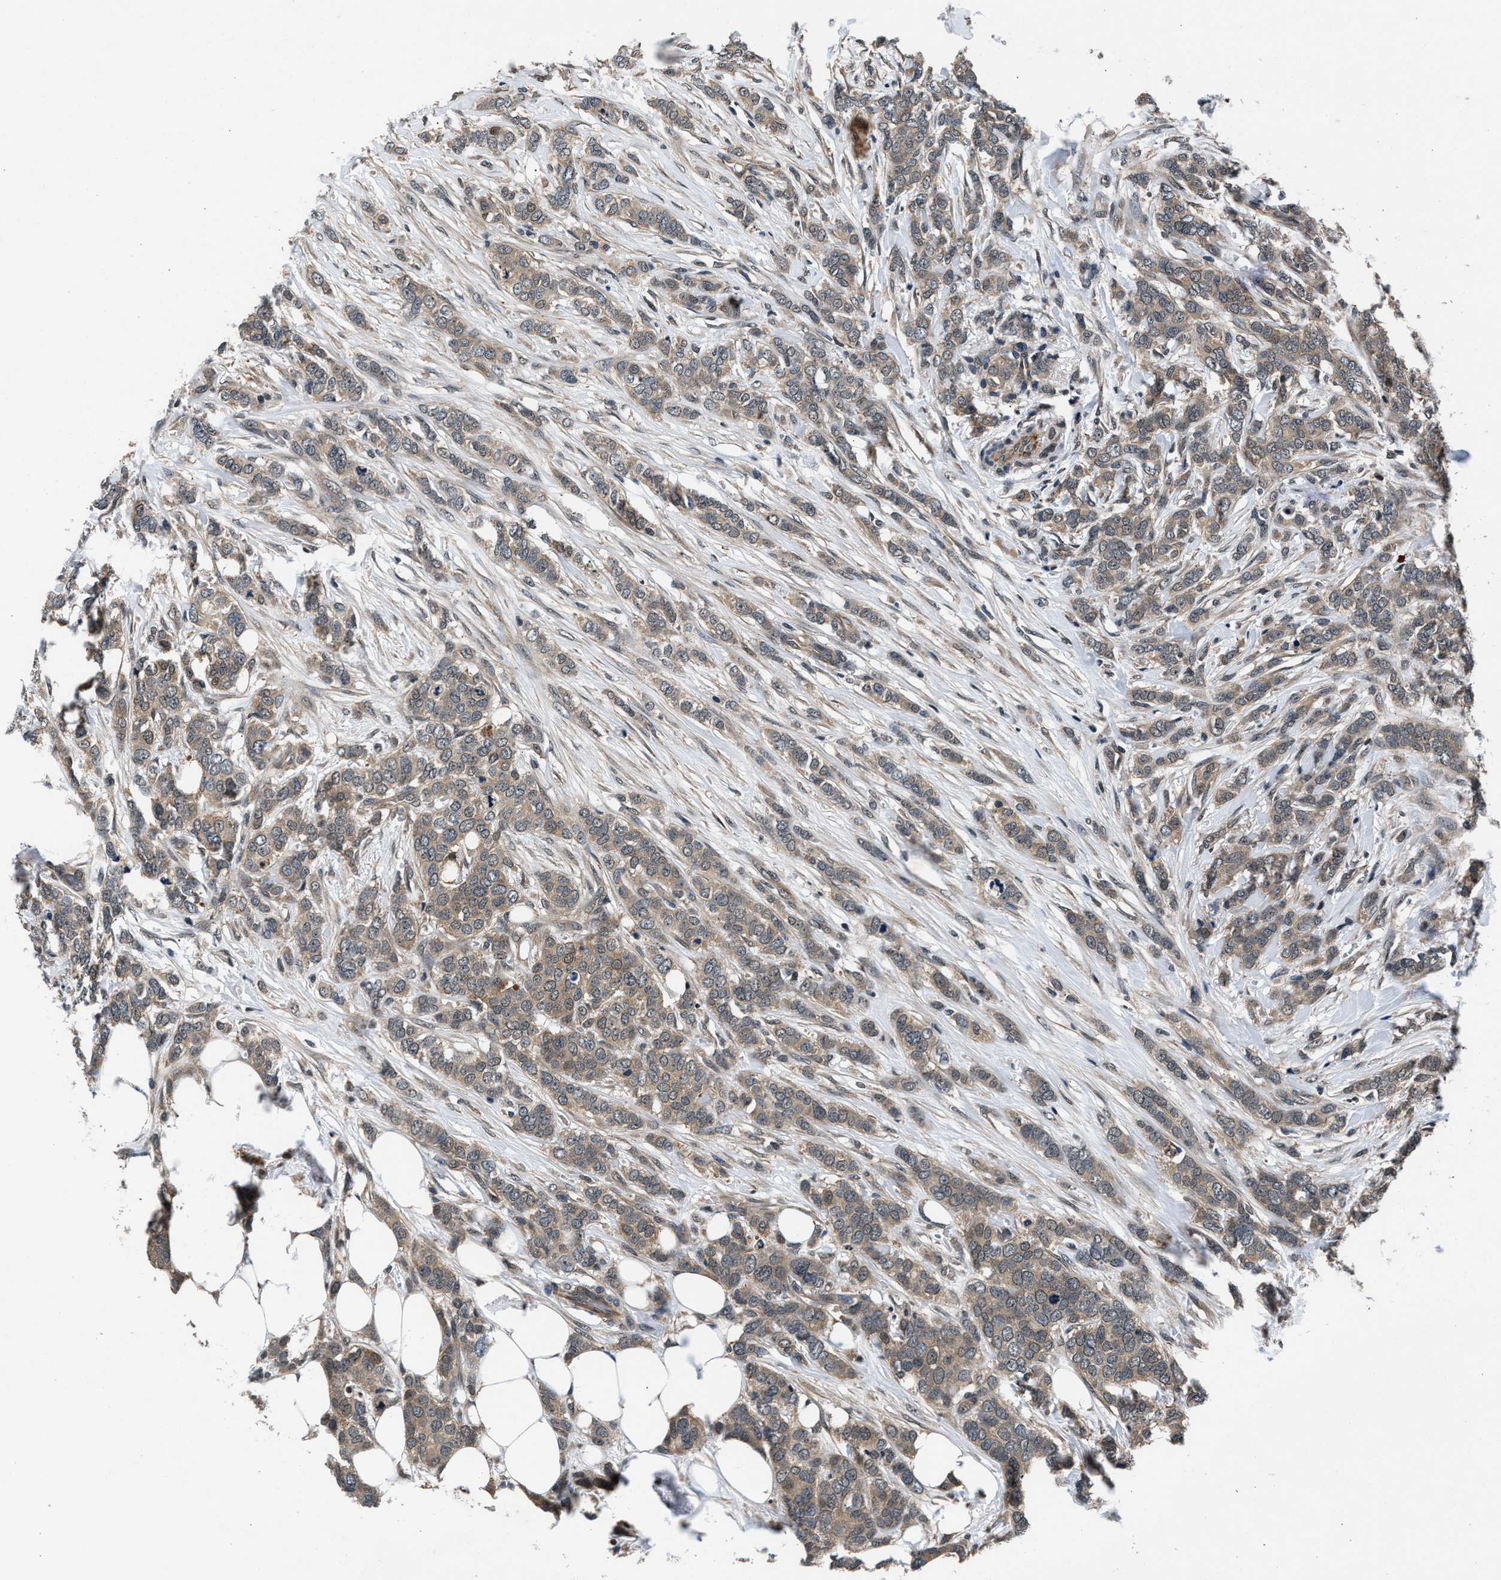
{"staining": {"intensity": "weak", "quantity": ">75%", "location": "cytoplasmic/membranous"}, "tissue": "breast cancer", "cell_type": "Tumor cells", "image_type": "cancer", "snomed": [{"axis": "morphology", "description": "Lobular carcinoma"}, {"axis": "topography", "description": "Skin"}, {"axis": "topography", "description": "Breast"}], "caption": "Immunohistochemical staining of human breast lobular carcinoma displays weak cytoplasmic/membranous protein staining in about >75% of tumor cells.", "gene": "RBM33", "patient": {"sex": "female", "age": 46}}